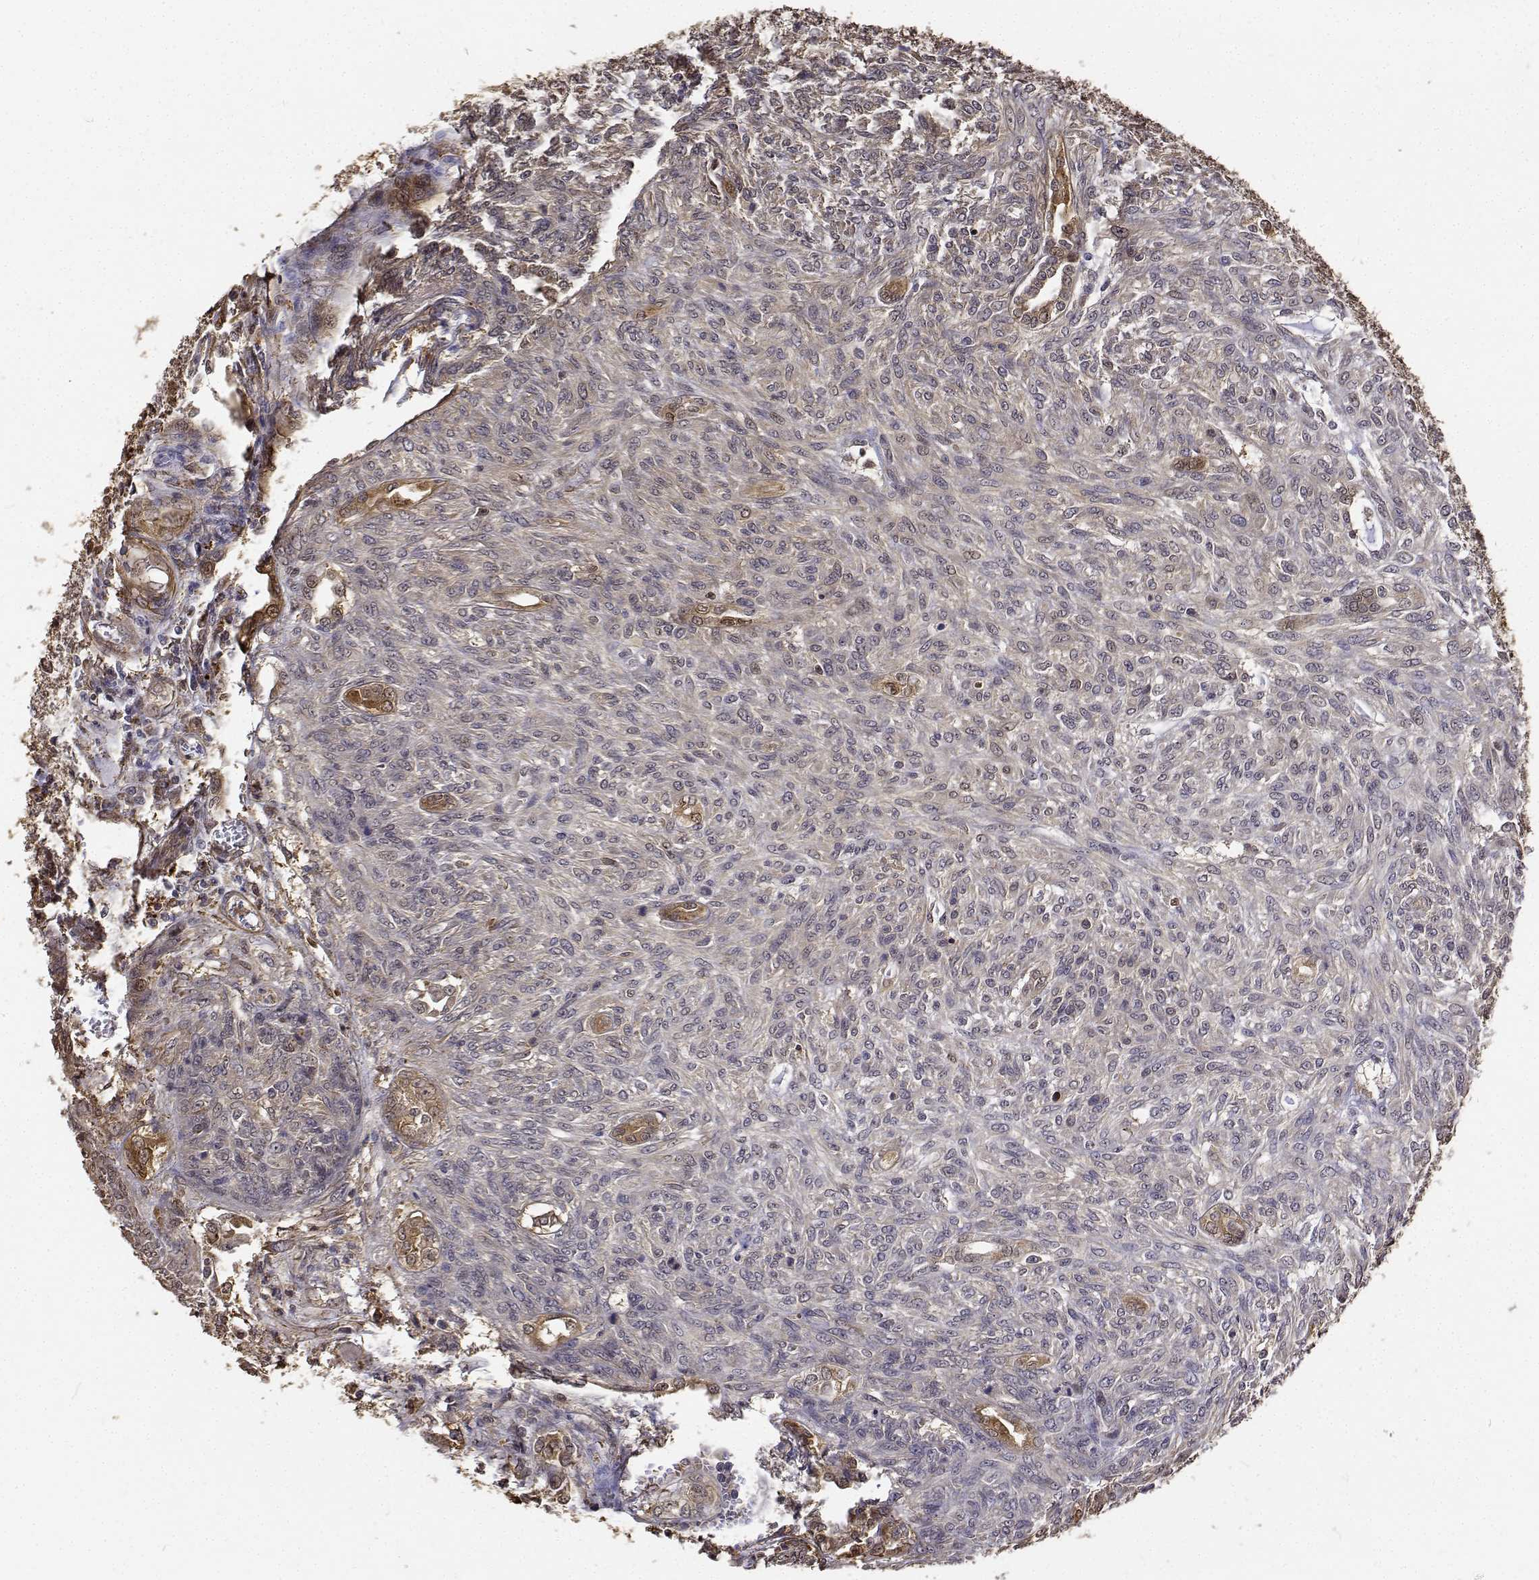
{"staining": {"intensity": "negative", "quantity": "none", "location": "none"}, "tissue": "renal cancer", "cell_type": "Tumor cells", "image_type": "cancer", "snomed": [{"axis": "morphology", "description": "Adenocarcinoma, NOS"}, {"axis": "topography", "description": "Kidney"}], "caption": "Tumor cells are negative for brown protein staining in renal adenocarcinoma. (Immunohistochemistry (ihc), brightfield microscopy, high magnification).", "gene": "PCID2", "patient": {"sex": "male", "age": 58}}